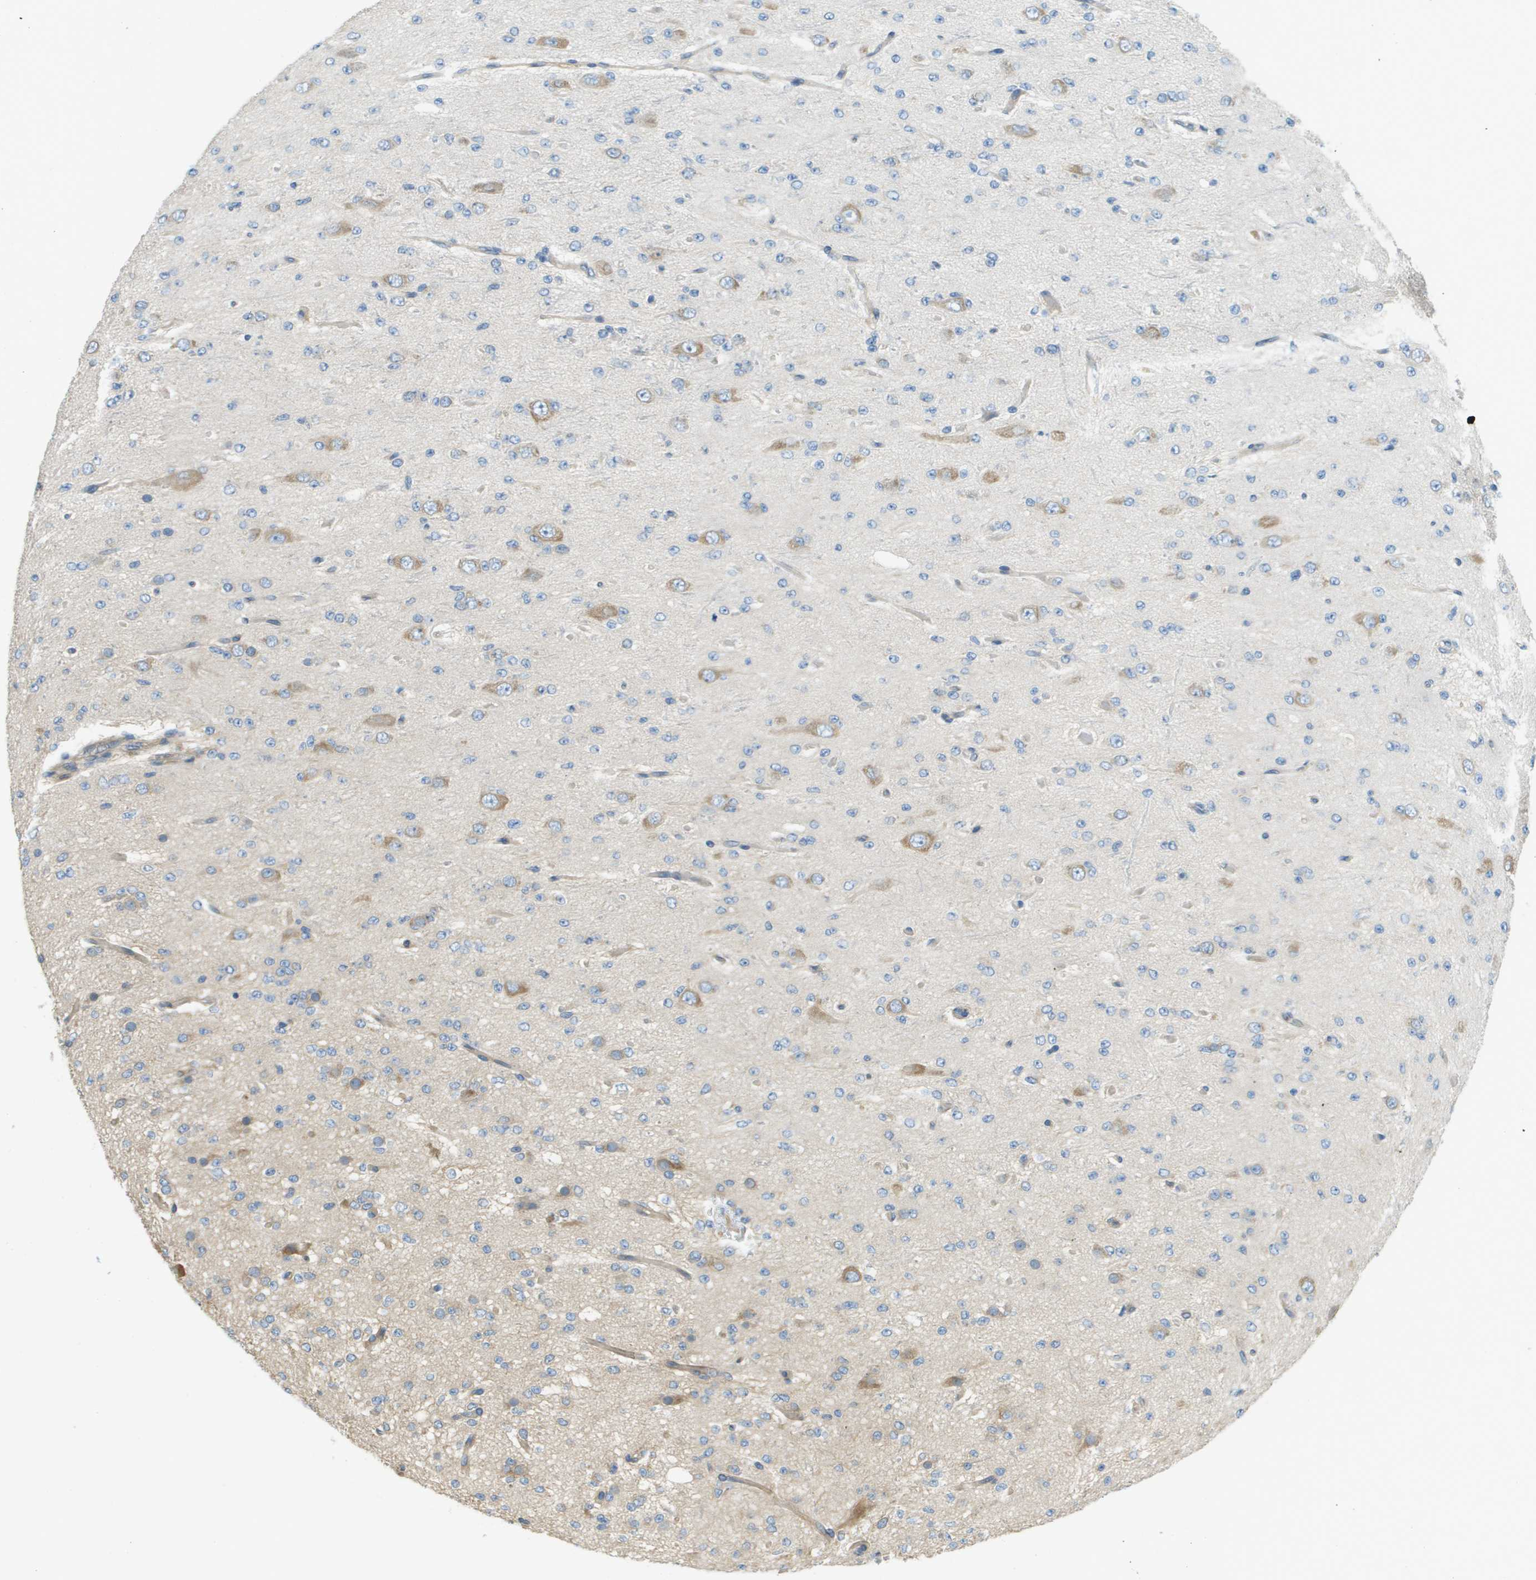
{"staining": {"intensity": "negative", "quantity": "none", "location": "none"}, "tissue": "glioma", "cell_type": "Tumor cells", "image_type": "cancer", "snomed": [{"axis": "morphology", "description": "Glioma, malignant, Low grade"}, {"axis": "topography", "description": "Brain"}], "caption": "A high-resolution micrograph shows IHC staining of glioma, which shows no significant expression in tumor cells.", "gene": "DNAJB11", "patient": {"sex": "male", "age": 38}}